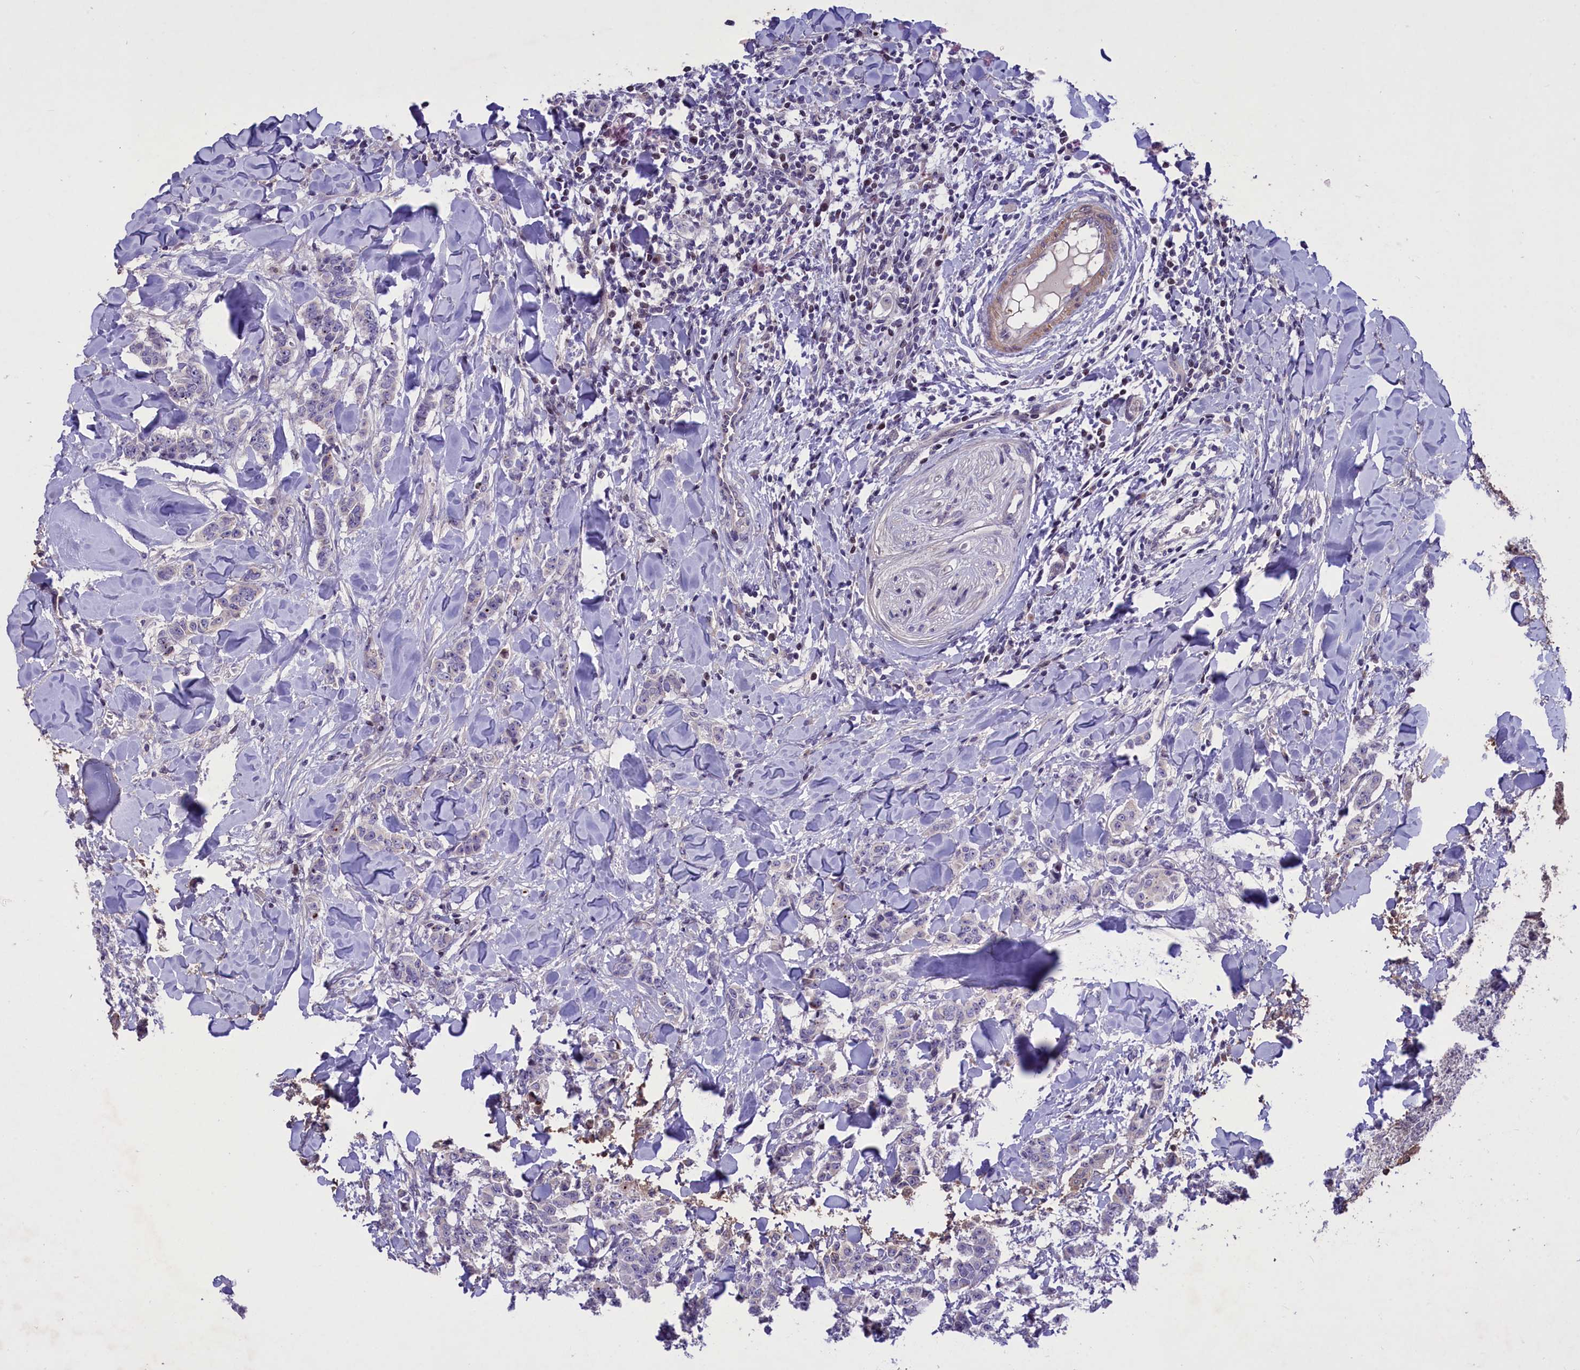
{"staining": {"intensity": "negative", "quantity": "none", "location": "none"}, "tissue": "breast cancer", "cell_type": "Tumor cells", "image_type": "cancer", "snomed": [{"axis": "morphology", "description": "Duct carcinoma"}, {"axis": "topography", "description": "Breast"}], "caption": "This histopathology image is of infiltrating ductal carcinoma (breast) stained with immunohistochemistry (IHC) to label a protein in brown with the nuclei are counter-stained blue. There is no positivity in tumor cells.", "gene": "MAN2C1", "patient": {"sex": "female", "age": 40}}